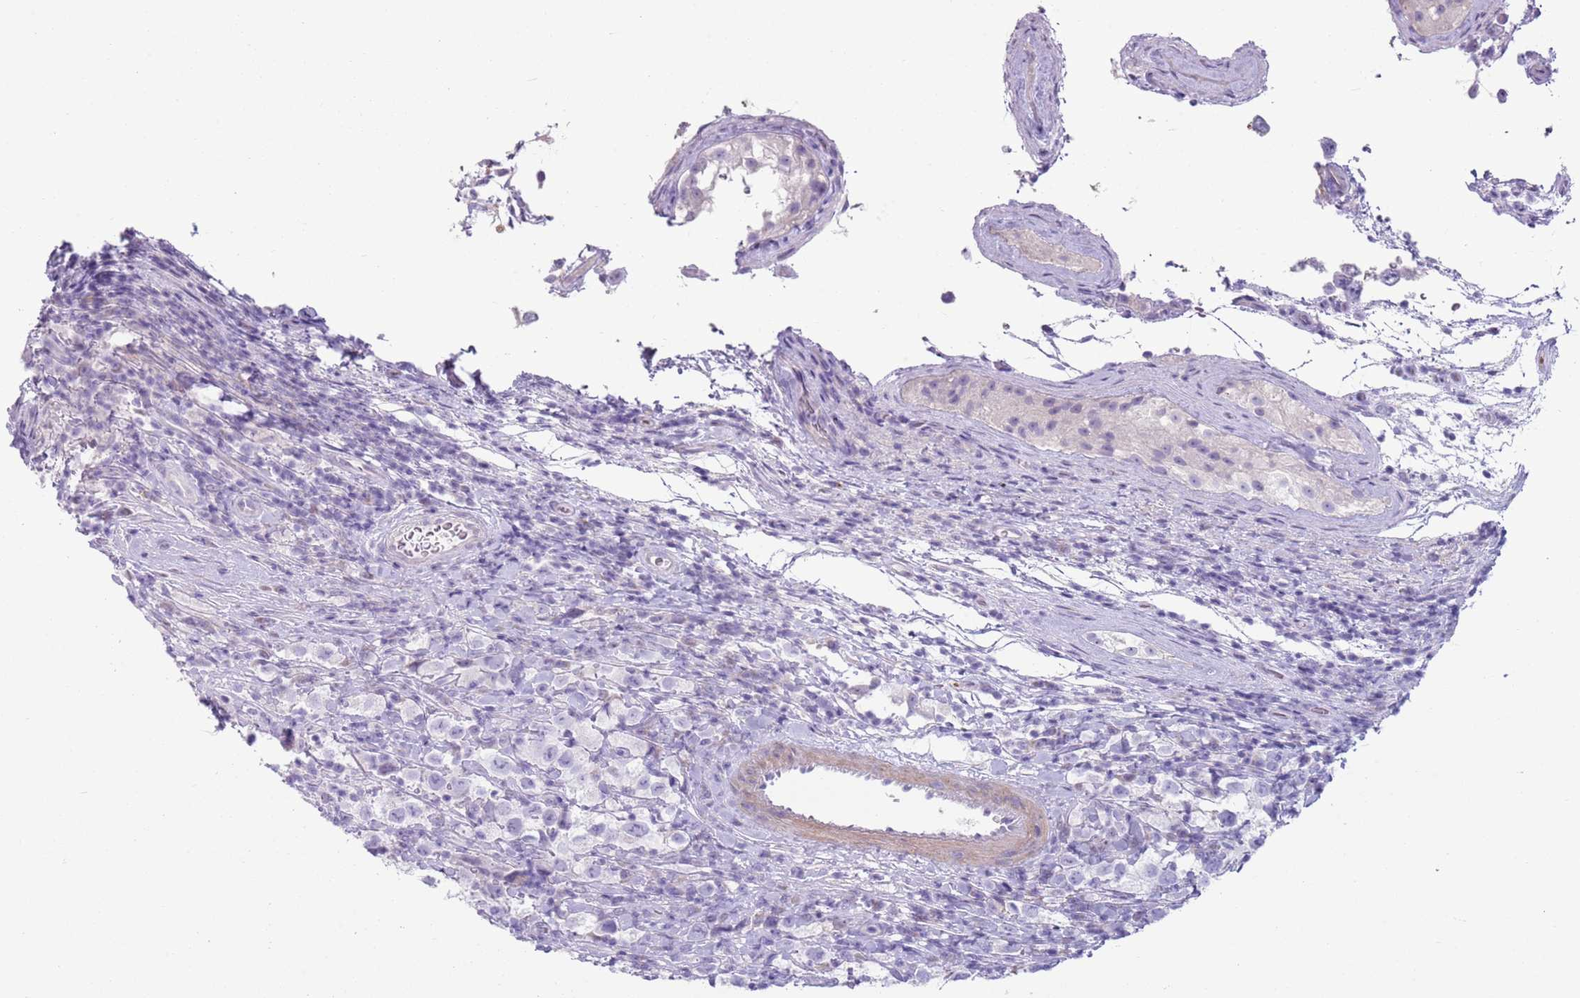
{"staining": {"intensity": "negative", "quantity": "none", "location": "none"}, "tissue": "testis cancer", "cell_type": "Tumor cells", "image_type": "cancer", "snomed": [{"axis": "morphology", "description": "Seminoma, NOS"}, {"axis": "morphology", "description": "Carcinoma, Embryonal, NOS"}, {"axis": "topography", "description": "Testis"}], "caption": "IHC image of neoplastic tissue: human testis cancer stained with DAB (3,3'-diaminobenzidine) demonstrates no significant protein positivity in tumor cells.", "gene": "CD177", "patient": {"sex": "male", "age": 41}}